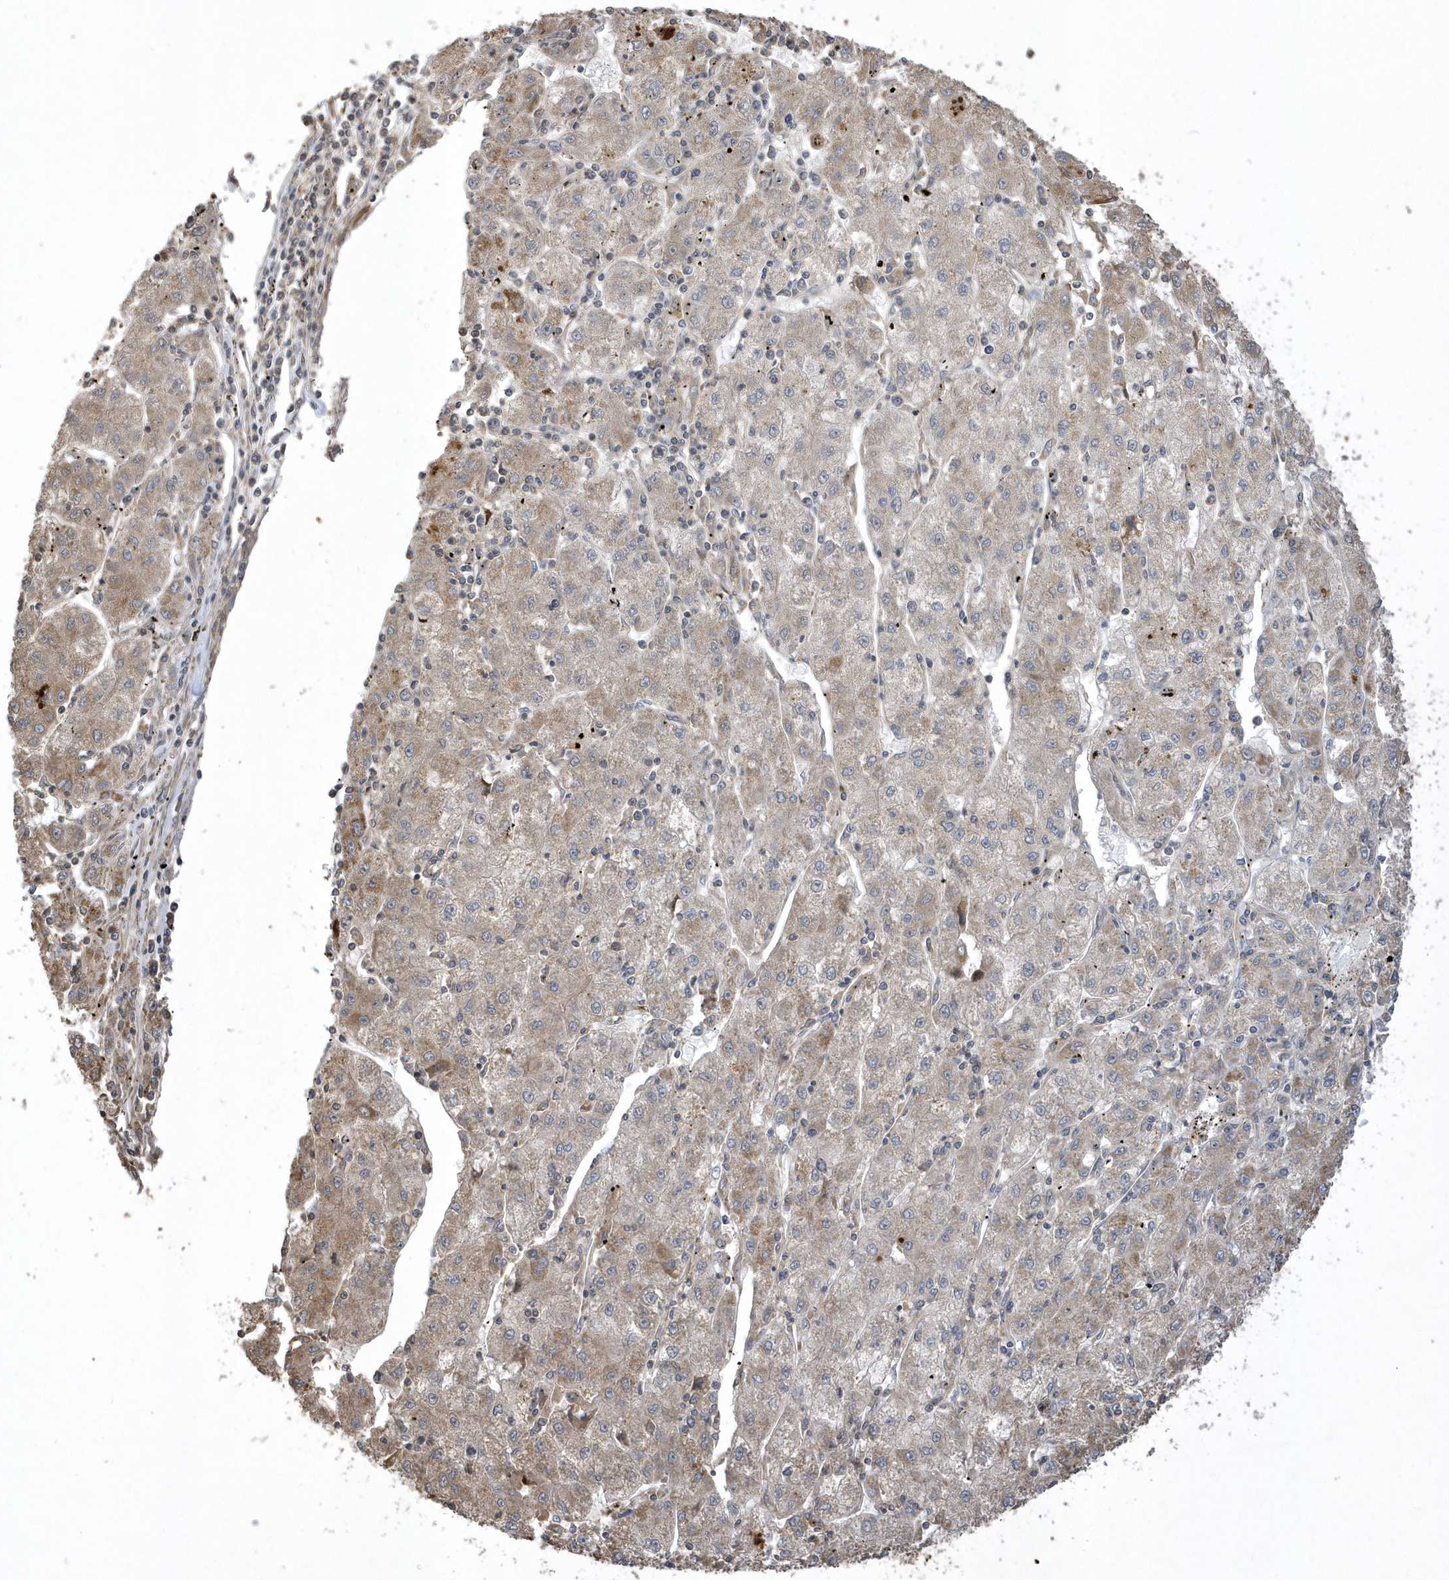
{"staining": {"intensity": "weak", "quantity": "<25%", "location": "cytoplasmic/membranous"}, "tissue": "liver cancer", "cell_type": "Tumor cells", "image_type": "cancer", "snomed": [{"axis": "morphology", "description": "Carcinoma, Hepatocellular, NOS"}, {"axis": "topography", "description": "Liver"}], "caption": "Immunohistochemical staining of human hepatocellular carcinoma (liver) reveals no significant expression in tumor cells.", "gene": "SENP8", "patient": {"sex": "male", "age": 72}}